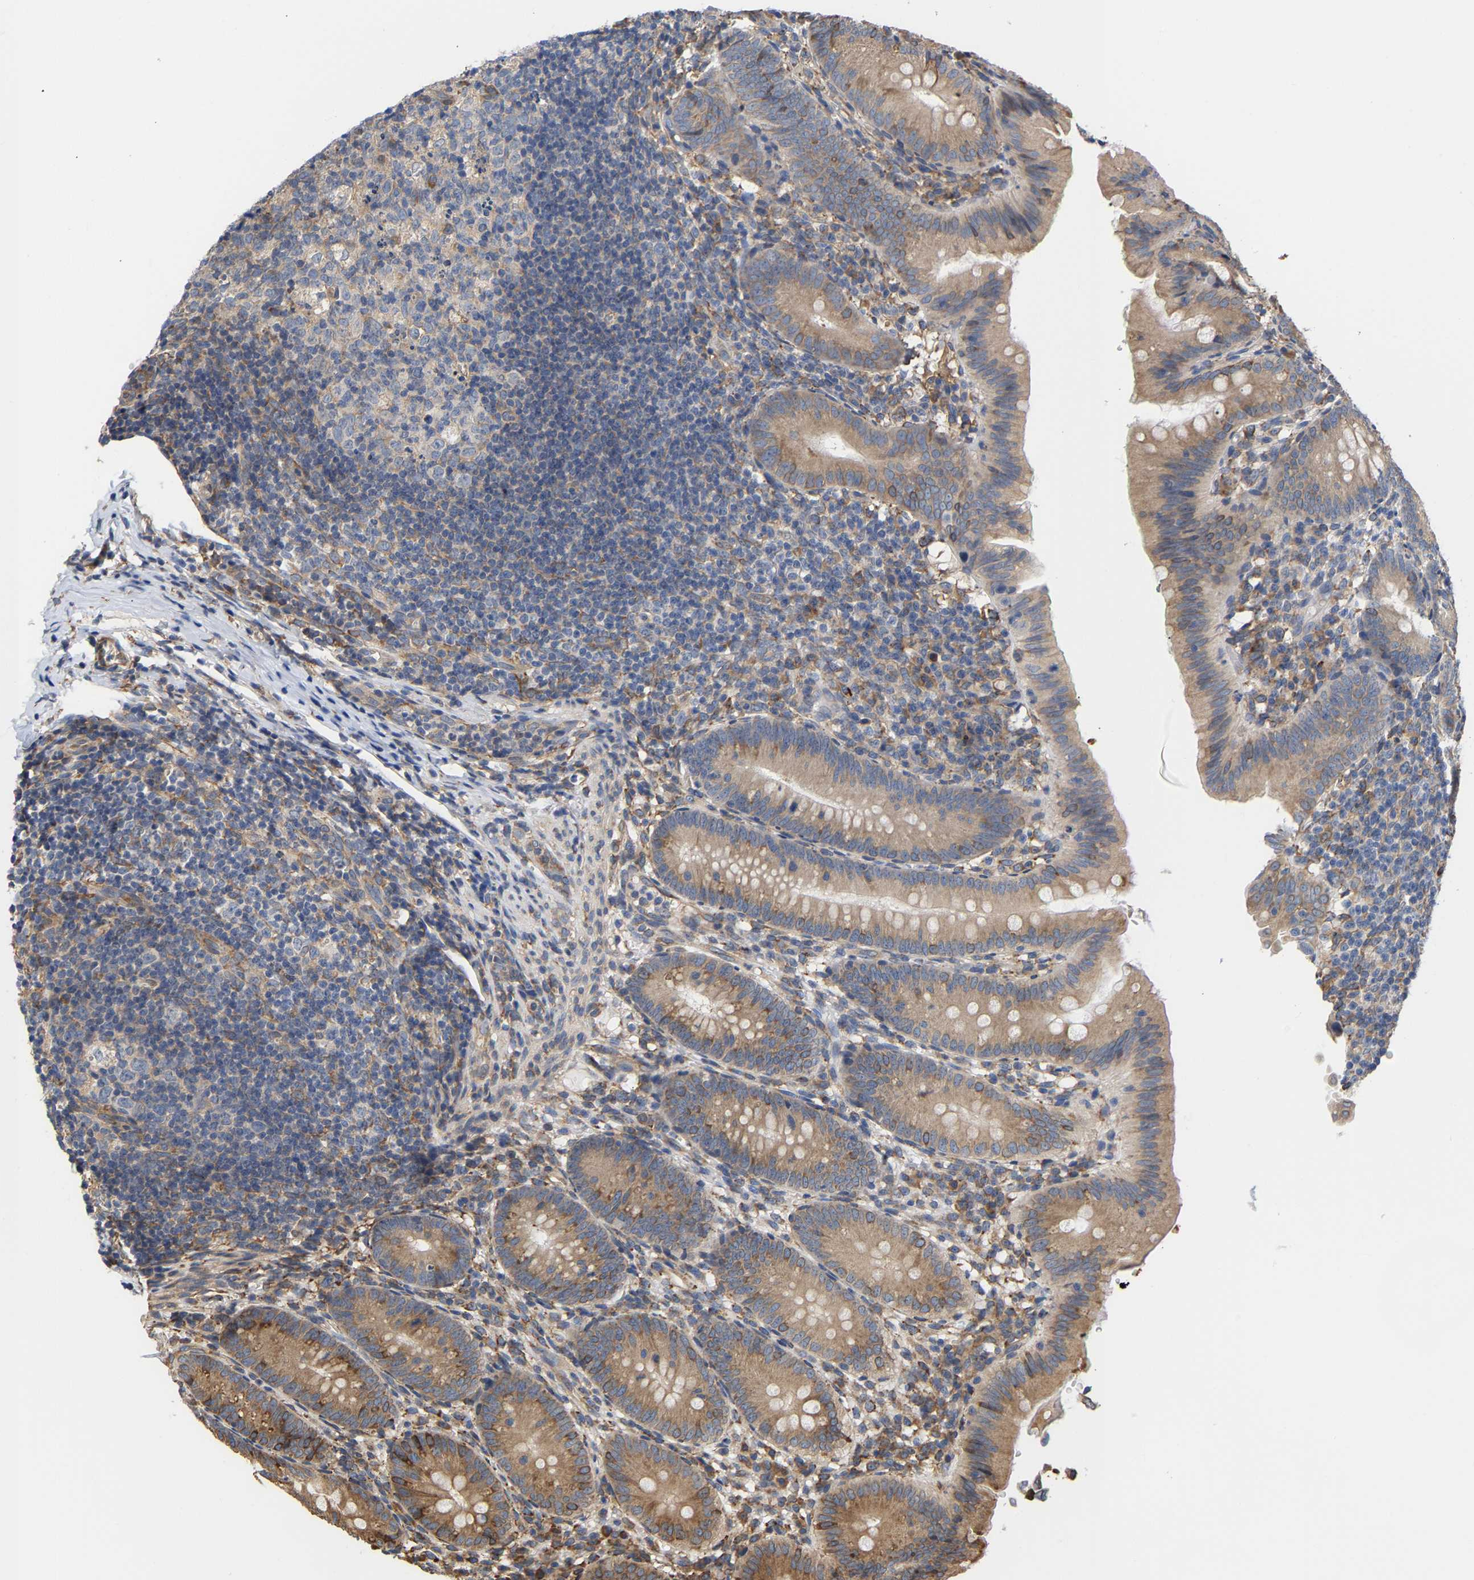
{"staining": {"intensity": "moderate", "quantity": ">75%", "location": "cytoplasmic/membranous"}, "tissue": "appendix", "cell_type": "Glandular cells", "image_type": "normal", "snomed": [{"axis": "morphology", "description": "Normal tissue, NOS"}, {"axis": "topography", "description": "Appendix"}], "caption": "Immunohistochemical staining of normal human appendix exhibits moderate cytoplasmic/membranous protein staining in about >75% of glandular cells.", "gene": "ARAP1", "patient": {"sex": "male", "age": 1}}